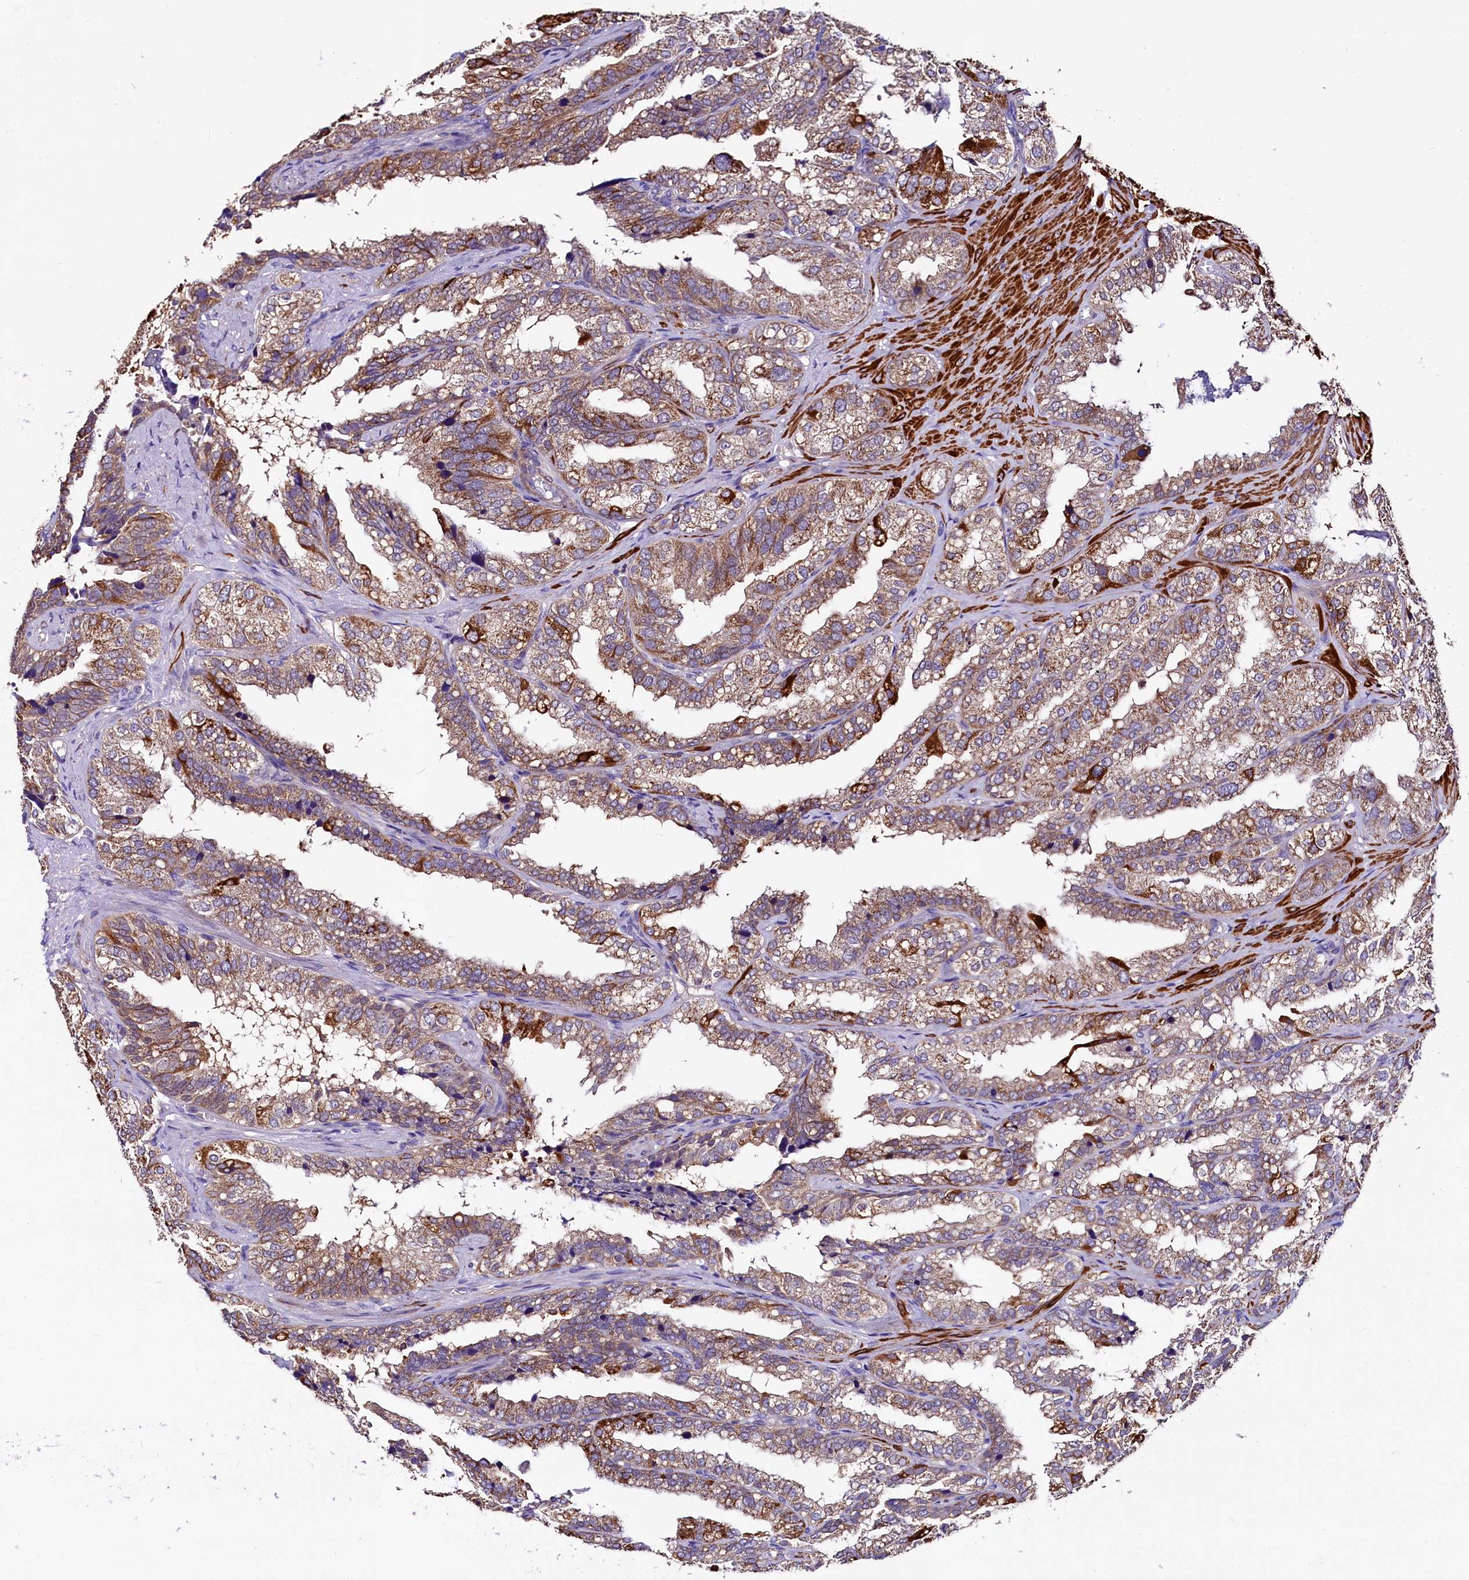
{"staining": {"intensity": "moderate", "quantity": ">75%", "location": "cytoplasmic/membranous"}, "tissue": "seminal vesicle", "cell_type": "Glandular cells", "image_type": "normal", "snomed": [{"axis": "morphology", "description": "Normal tissue, NOS"}, {"axis": "topography", "description": "Prostate"}, {"axis": "topography", "description": "Seminal veicle"}], "caption": "Seminal vesicle stained with DAB (3,3'-diaminobenzidine) immunohistochemistry (IHC) exhibits medium levels of moderate cytoplasmic/membranous staining in about >75% of glandular cells.", "gene": "CIAO3", "patient": {"sex": "male", "age": 51}}